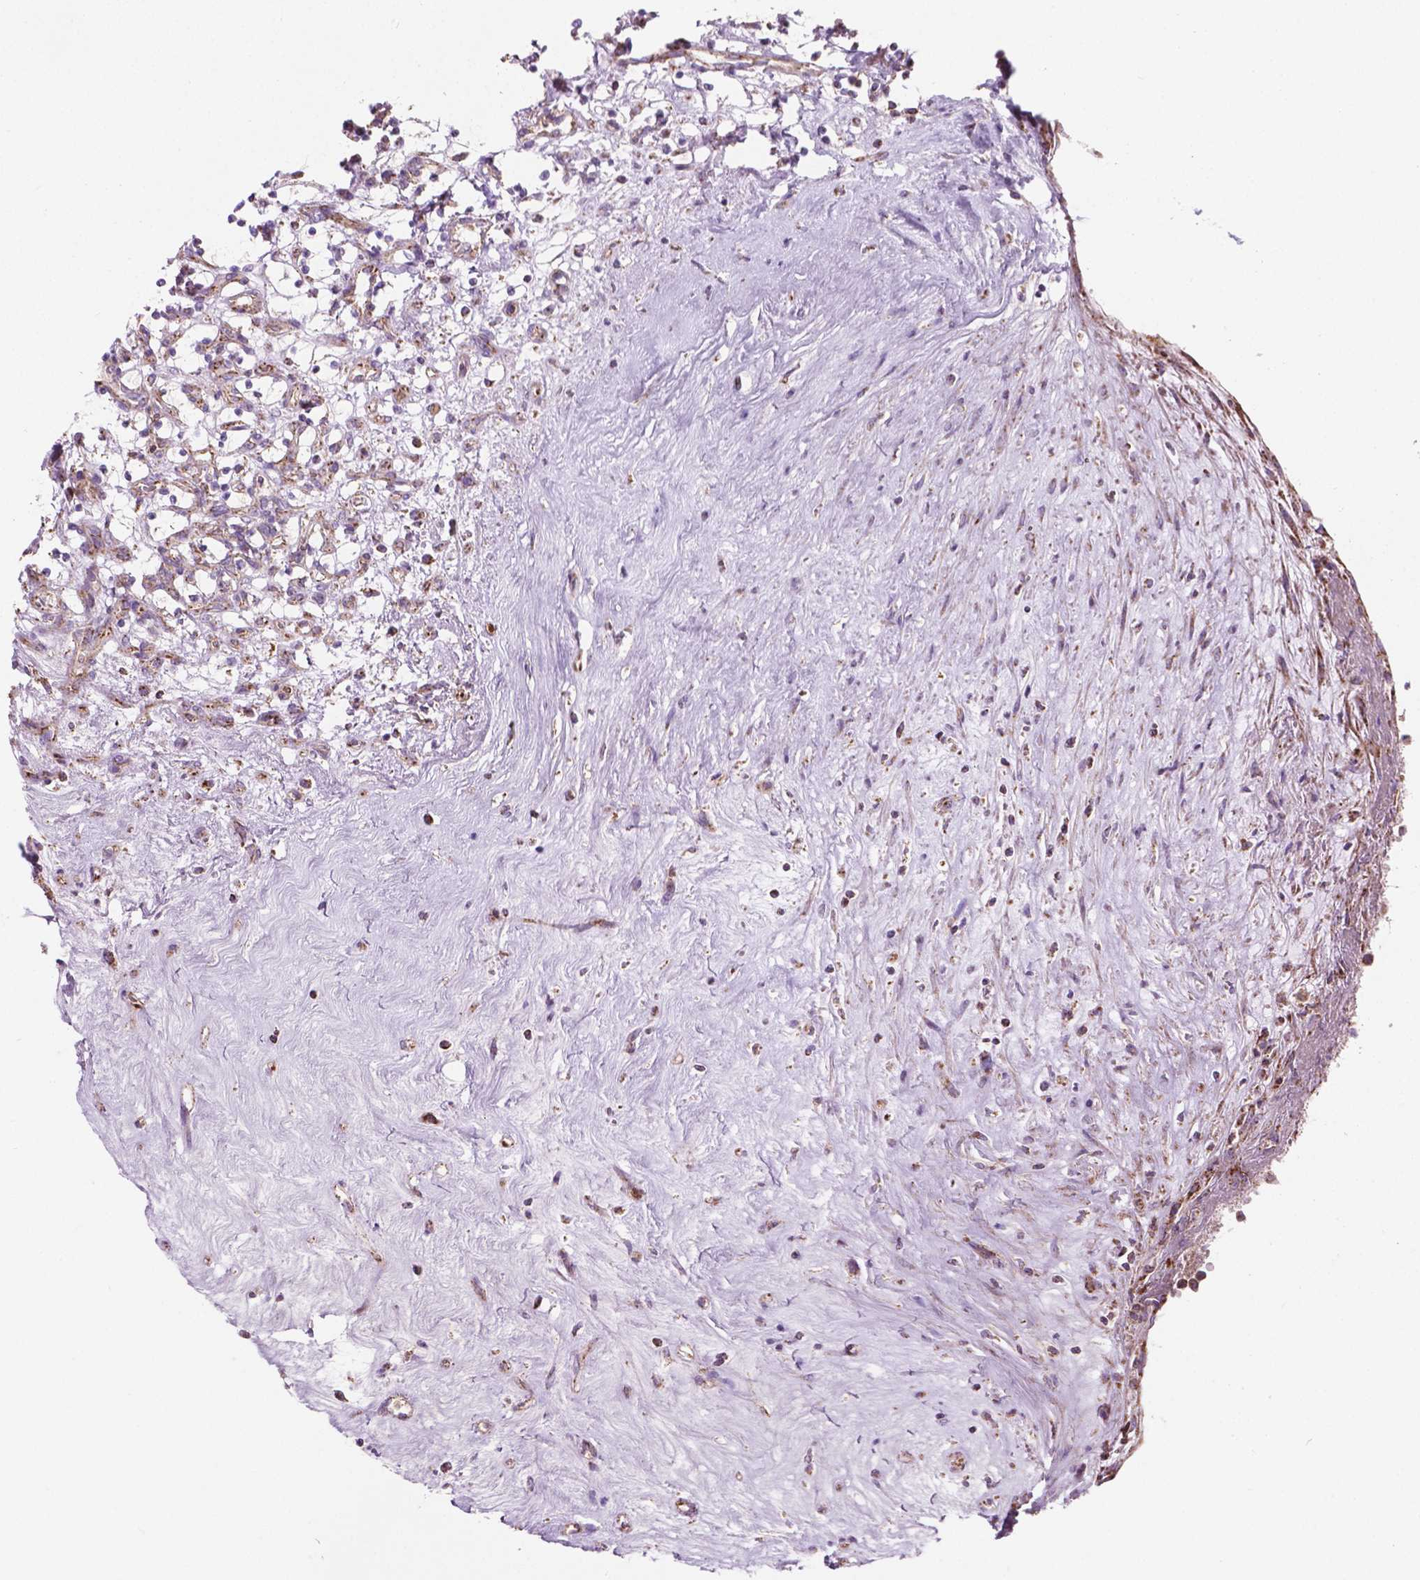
{"staining": {"intensity": "moderate", "quantity": "25%-75%", "location": "cytoplasmic/membranous"}, "tissue": "renal cancer", "cell_type": "Tumor cells", "image_type": "cancer", "snomed": [{"axis": "morphology", "description": "Adenocarcinoma, NOS"}, {"axis": "topography", "description": "Kidney"}], "caption": "Human renal cancer (adenocarcinoma) stained with a brown dye displays moderate cytoplasmic/membranous positive staining in about 25%-75% of tumor cells.", "gene": "PIBF1", "patient": {"sex": "female", "age": 69}}